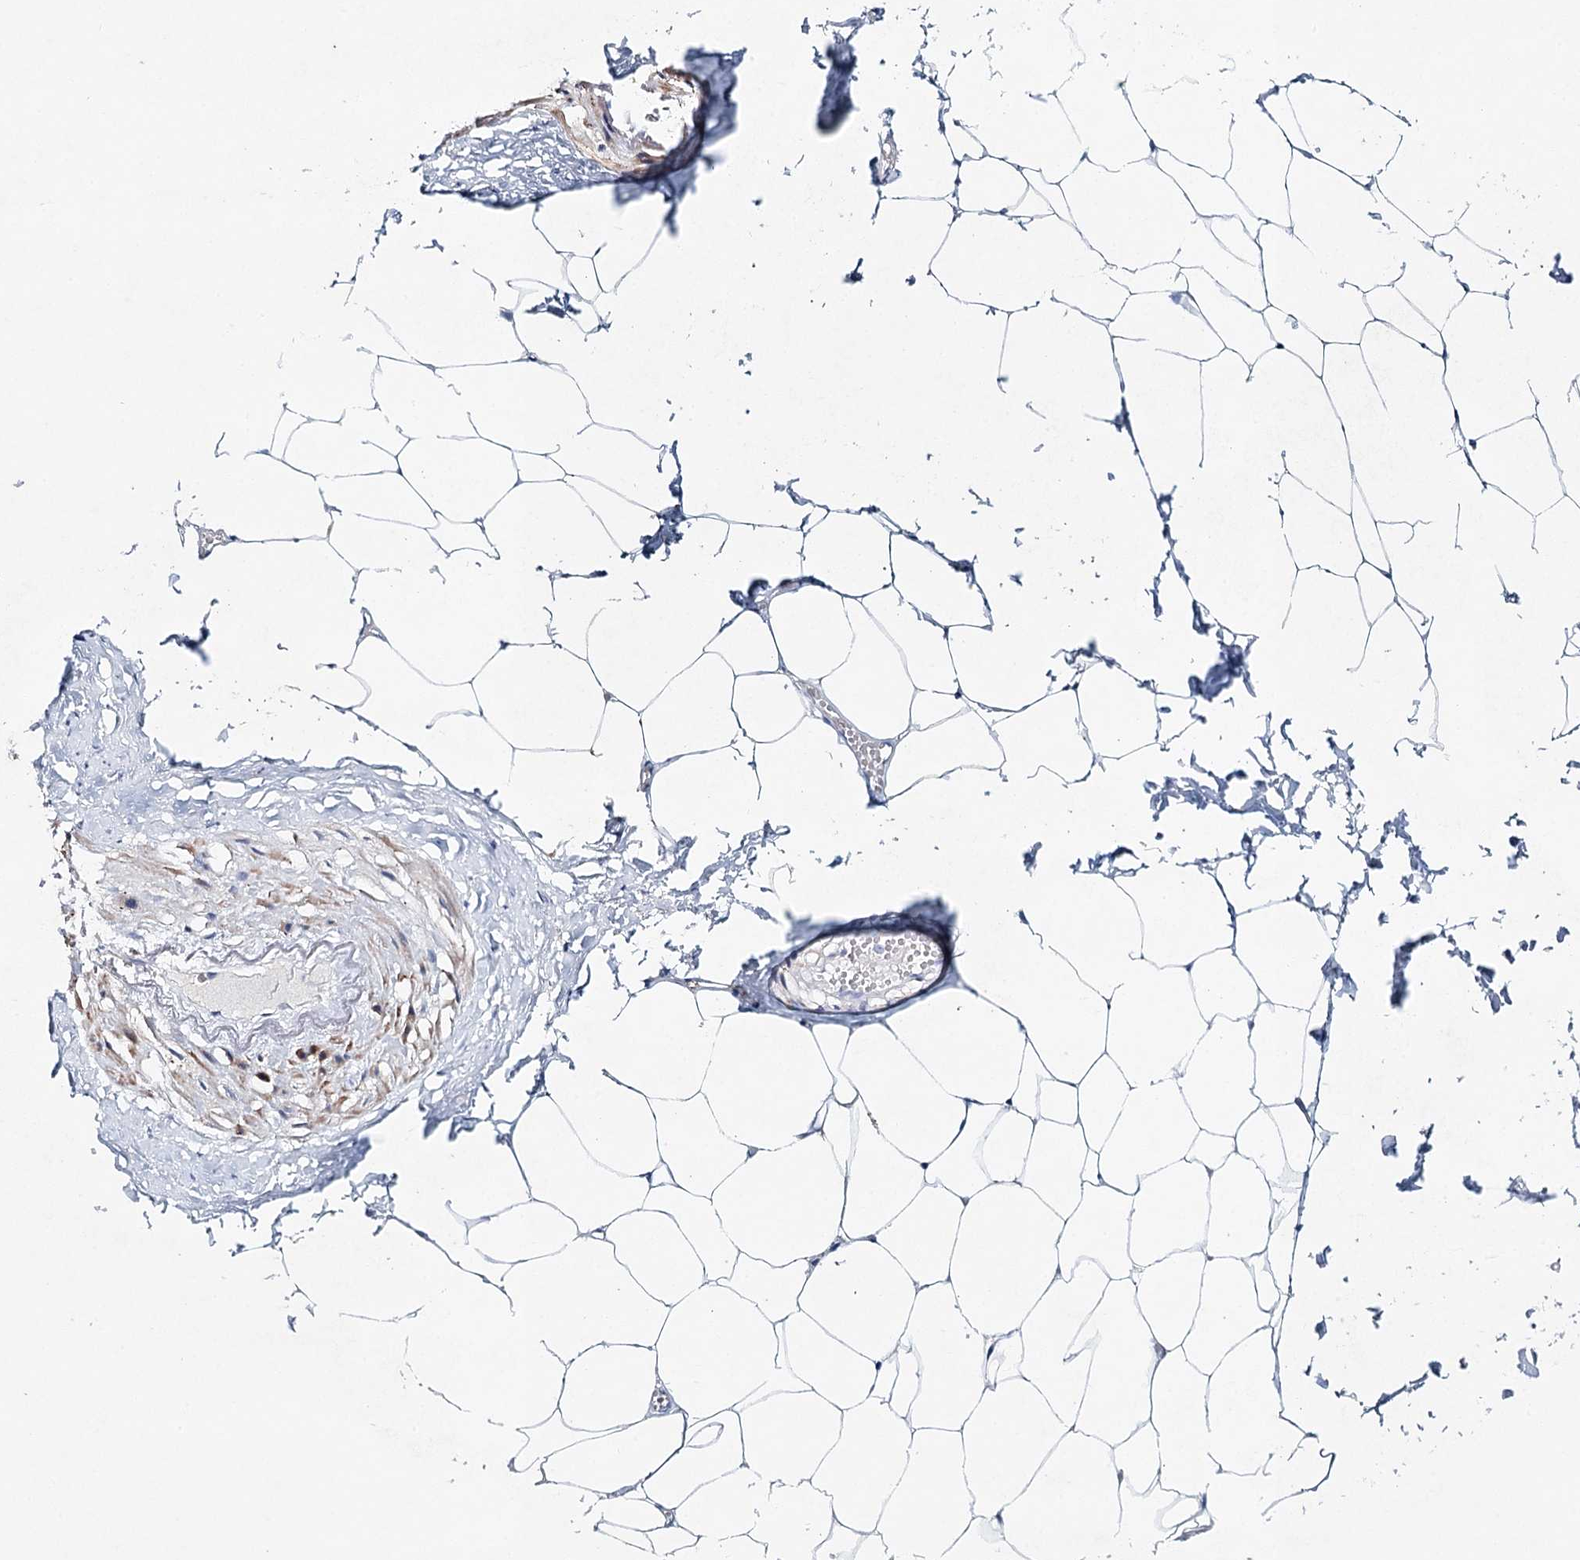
{"staining": {"intensity": "negative", "quantity": "none", "location": "none"}, "tissue": "adipose tissue", "cell_type": "Adipocytes", "image_type": "normal", "snomed": [{"axis": "morphology", "description": "Normal tissue, NOS"}, {"axis": "morphology", "description": "Adenocarcinoma, Low grade"}, {"axis": "topography", "description": "Prostate"}, {"axis": "topography", "description": "Peripheral nerve tissue"}], "caption": "Adipocytes are negative for brown protein staining in normal adipose tissue. Nuclei are stained in blue.", "gene": "RBM43", "patient": {"sex": "male", "age": 63}}